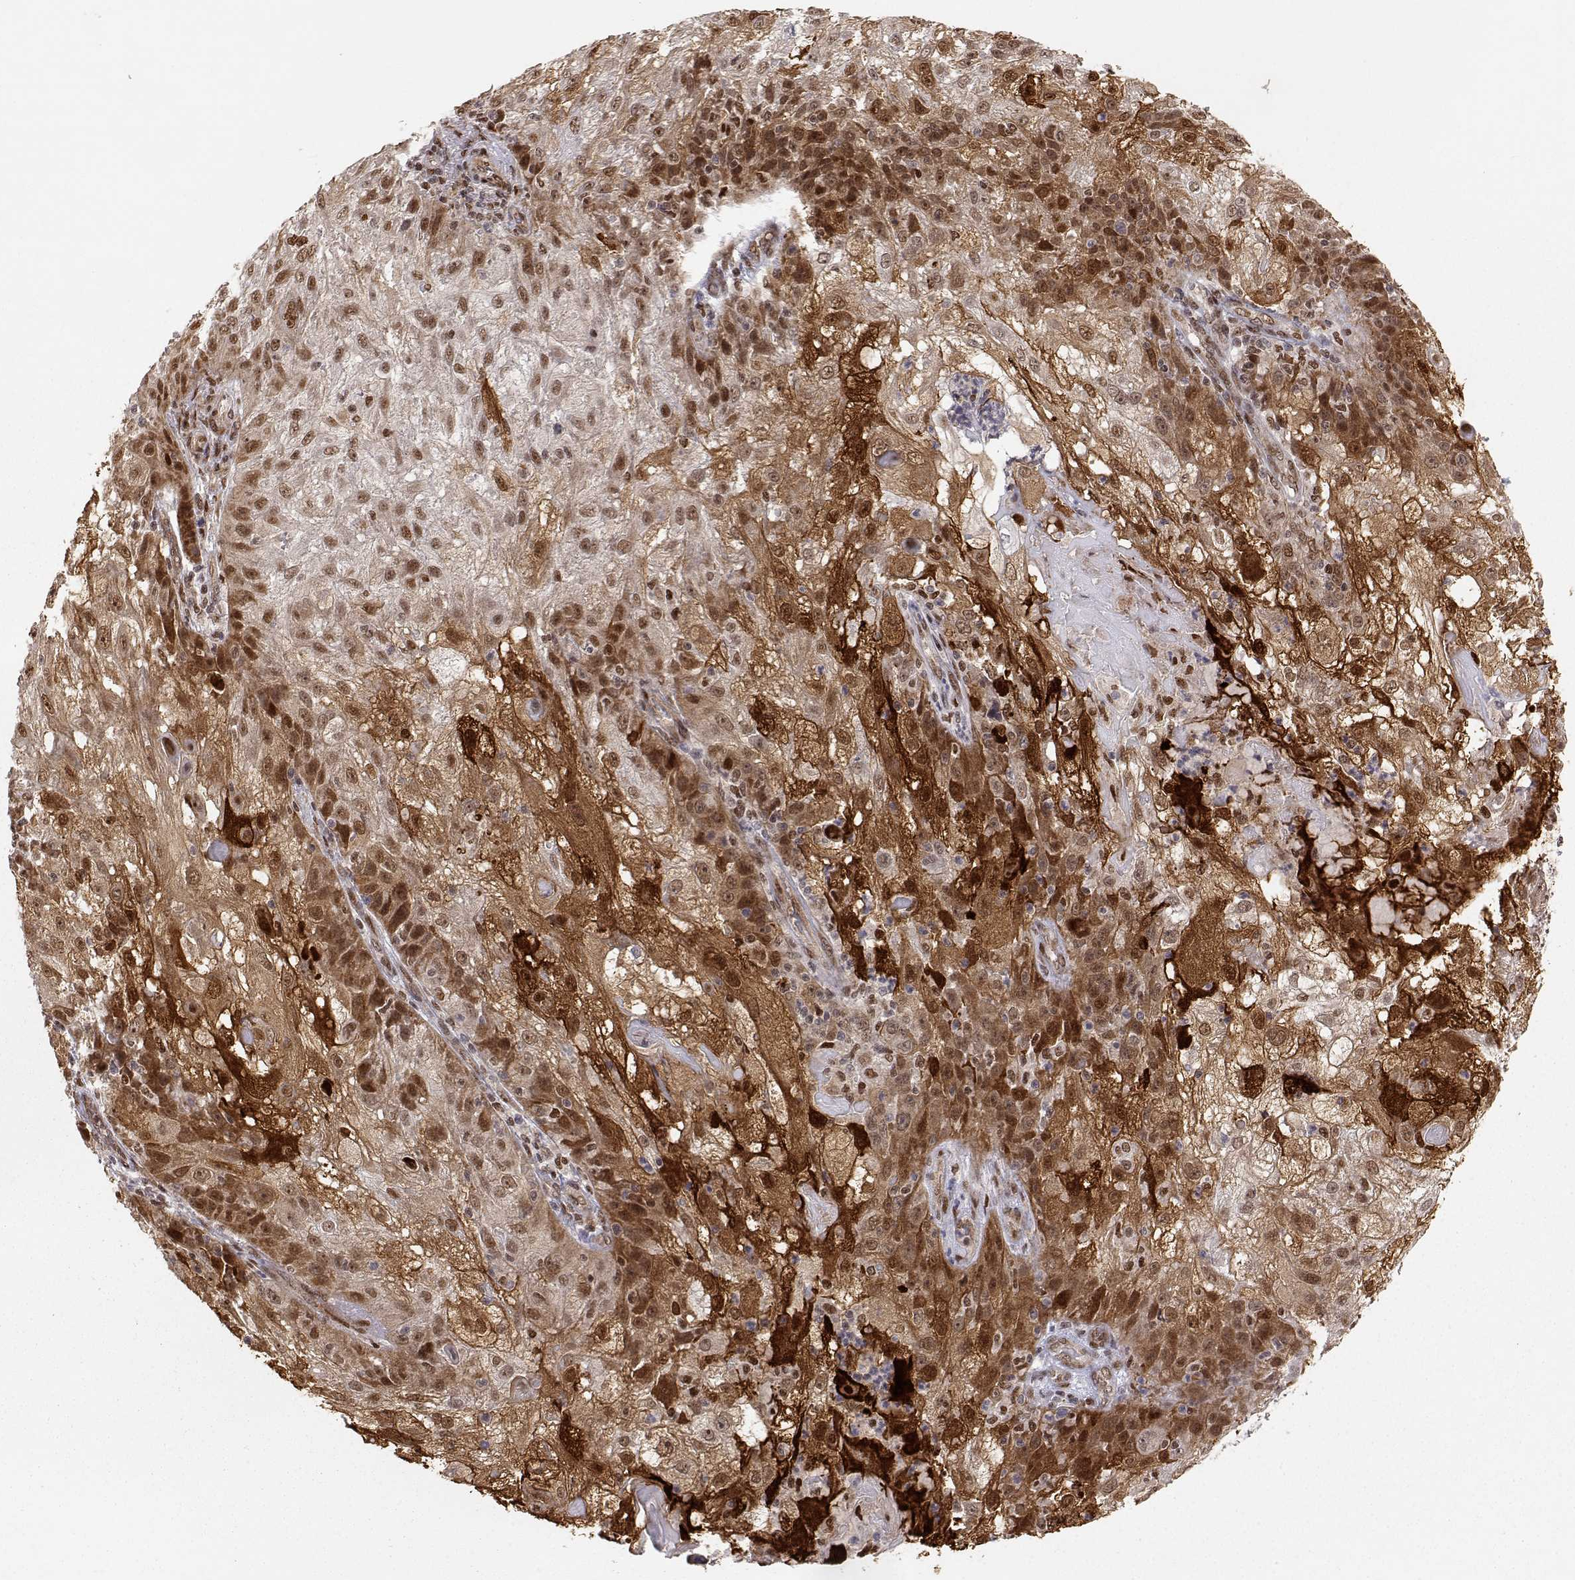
{"staining": {"intensity": "strong", "quantity": ">75%", "location": "cytoplasmic/membranous,nuclear"}, "tissue": "skin cancer", "cell_type": "Tumor cells", "image_type": "cancer", "snomed": [{"axis": "morphology", "description": "Normal tissue, NOS"}, {"axis": "morphology", "description": "Squamous cell carcinoma, NOS"}, {"axis": "topography", "description": "Skin"}], "caption": "Human skin cancer stained with a brown dye shows strong cytoplasmic/membranous and nuclear positive staining in approximately >75% of tumor cells.", "gene": "BRCA1", "patient": {"sex": "female", "age": 83}}